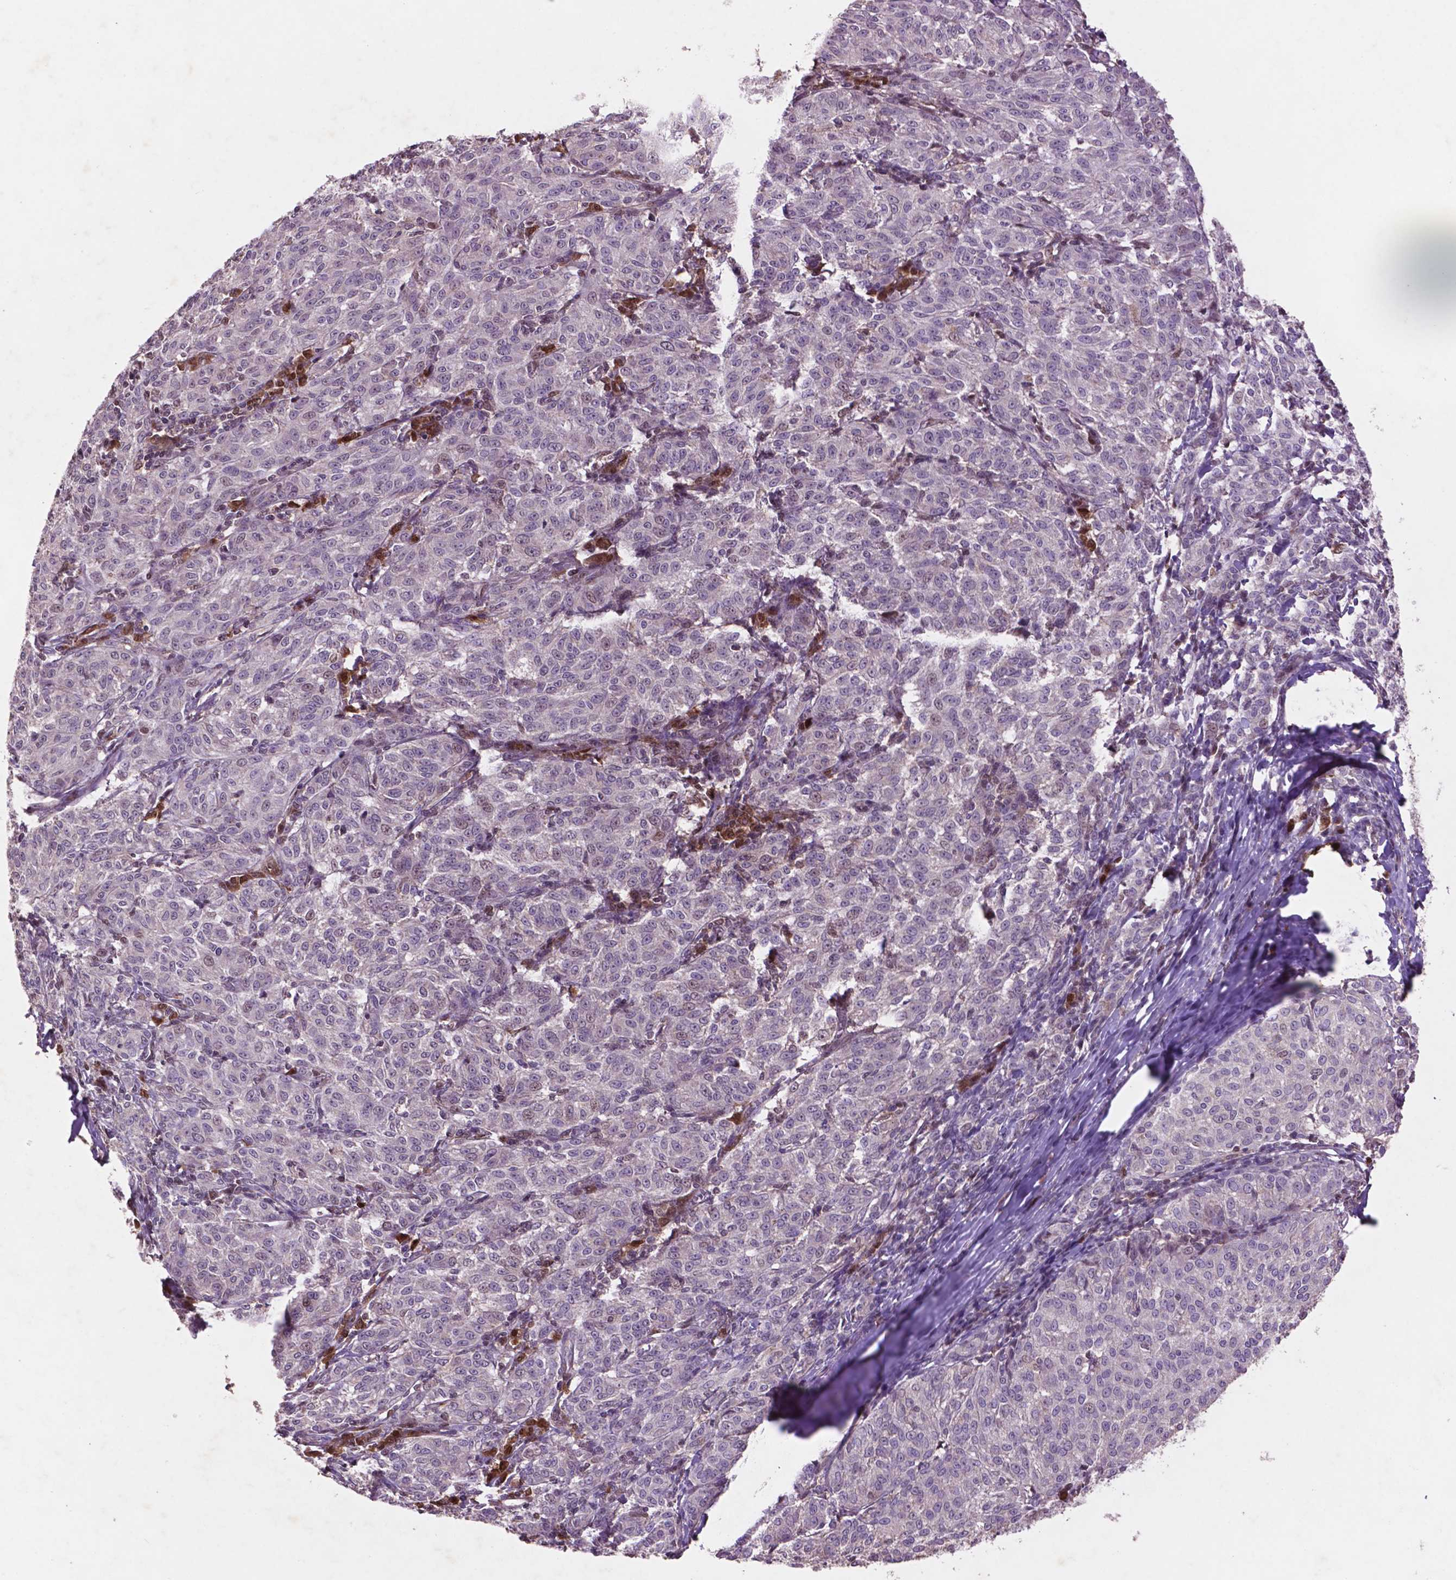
{"staining": {"intensity": "negative", "quantity": "none", "location": "none"}, "tissue": "melanoma", "cell_type": "Tumor cells", "image_type": "cancer", "snomed": [{"axis": "morphology", "description": "Malignant melanoma, NOS"}, {"axis": "topography", "description": "Skin"}], "caption": "Image shows no significant protein positivity in tumor cells of malignant melanoma.", "gene": "GLRX", "patient": {"sex": "female", "age": 72}}